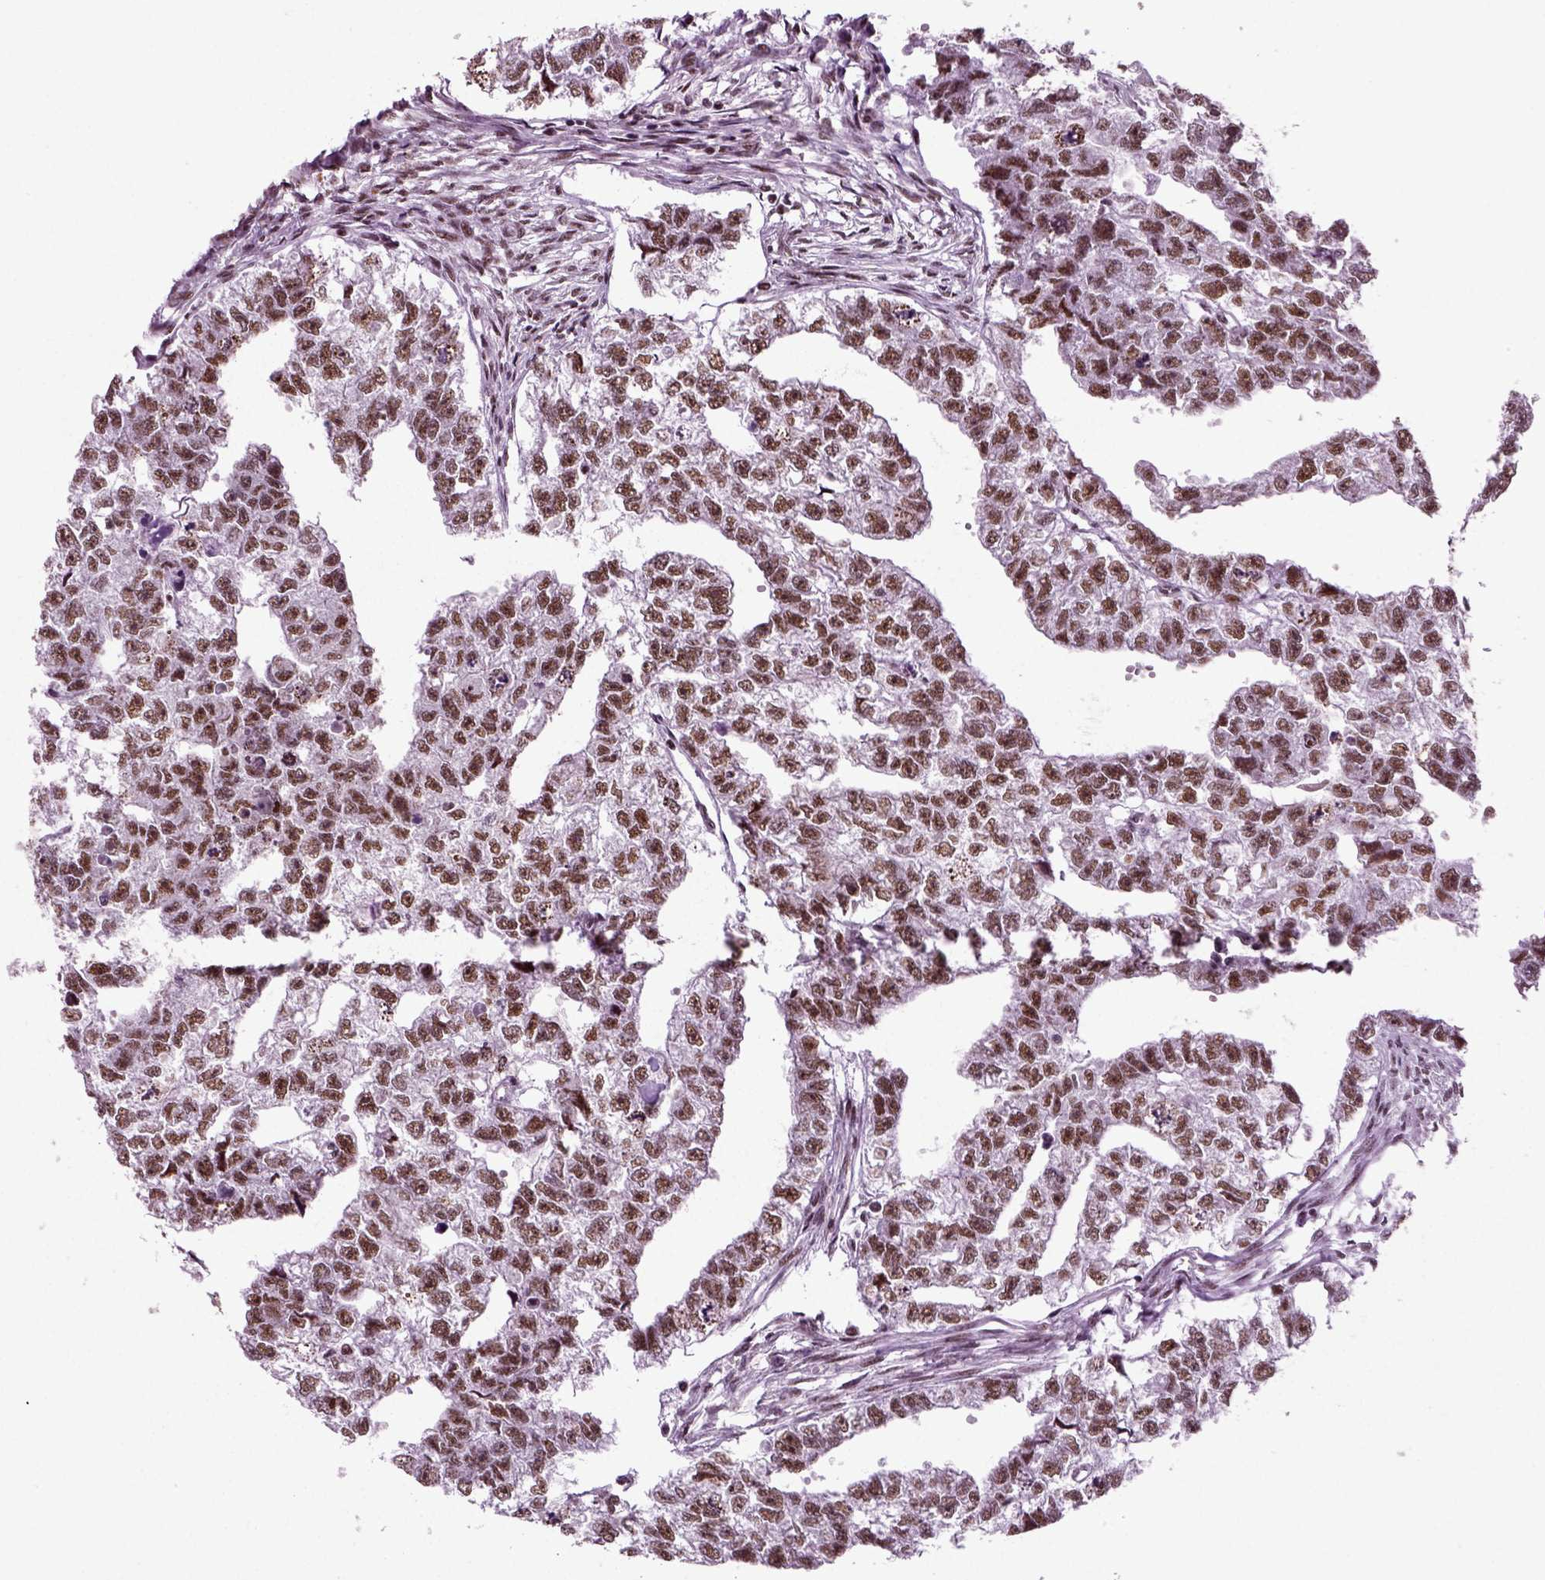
{"staining": {"intensity": "moderate", "quantity": ">75%", "location": "nuclear"}, "tissue": "testis cancer", "cell_type": "Tumor cells", "image_type": "cancer", "snomed": [{"axis": "morphology", "description": "Carcinoma, Embryonal, NOS"}, {"axis": "morphology", "description": "Teratoma, malignant, NOS"}, {"axis": "topography", "description": "Testis"}], "caption": "Brown immunohistochemical staining in testis malignant teratoma demonstrates moderate nuclear expression in about >75% of tumor cells.", "gene": "RCOR3", "patient": {"sex": "male", "age": 44}}